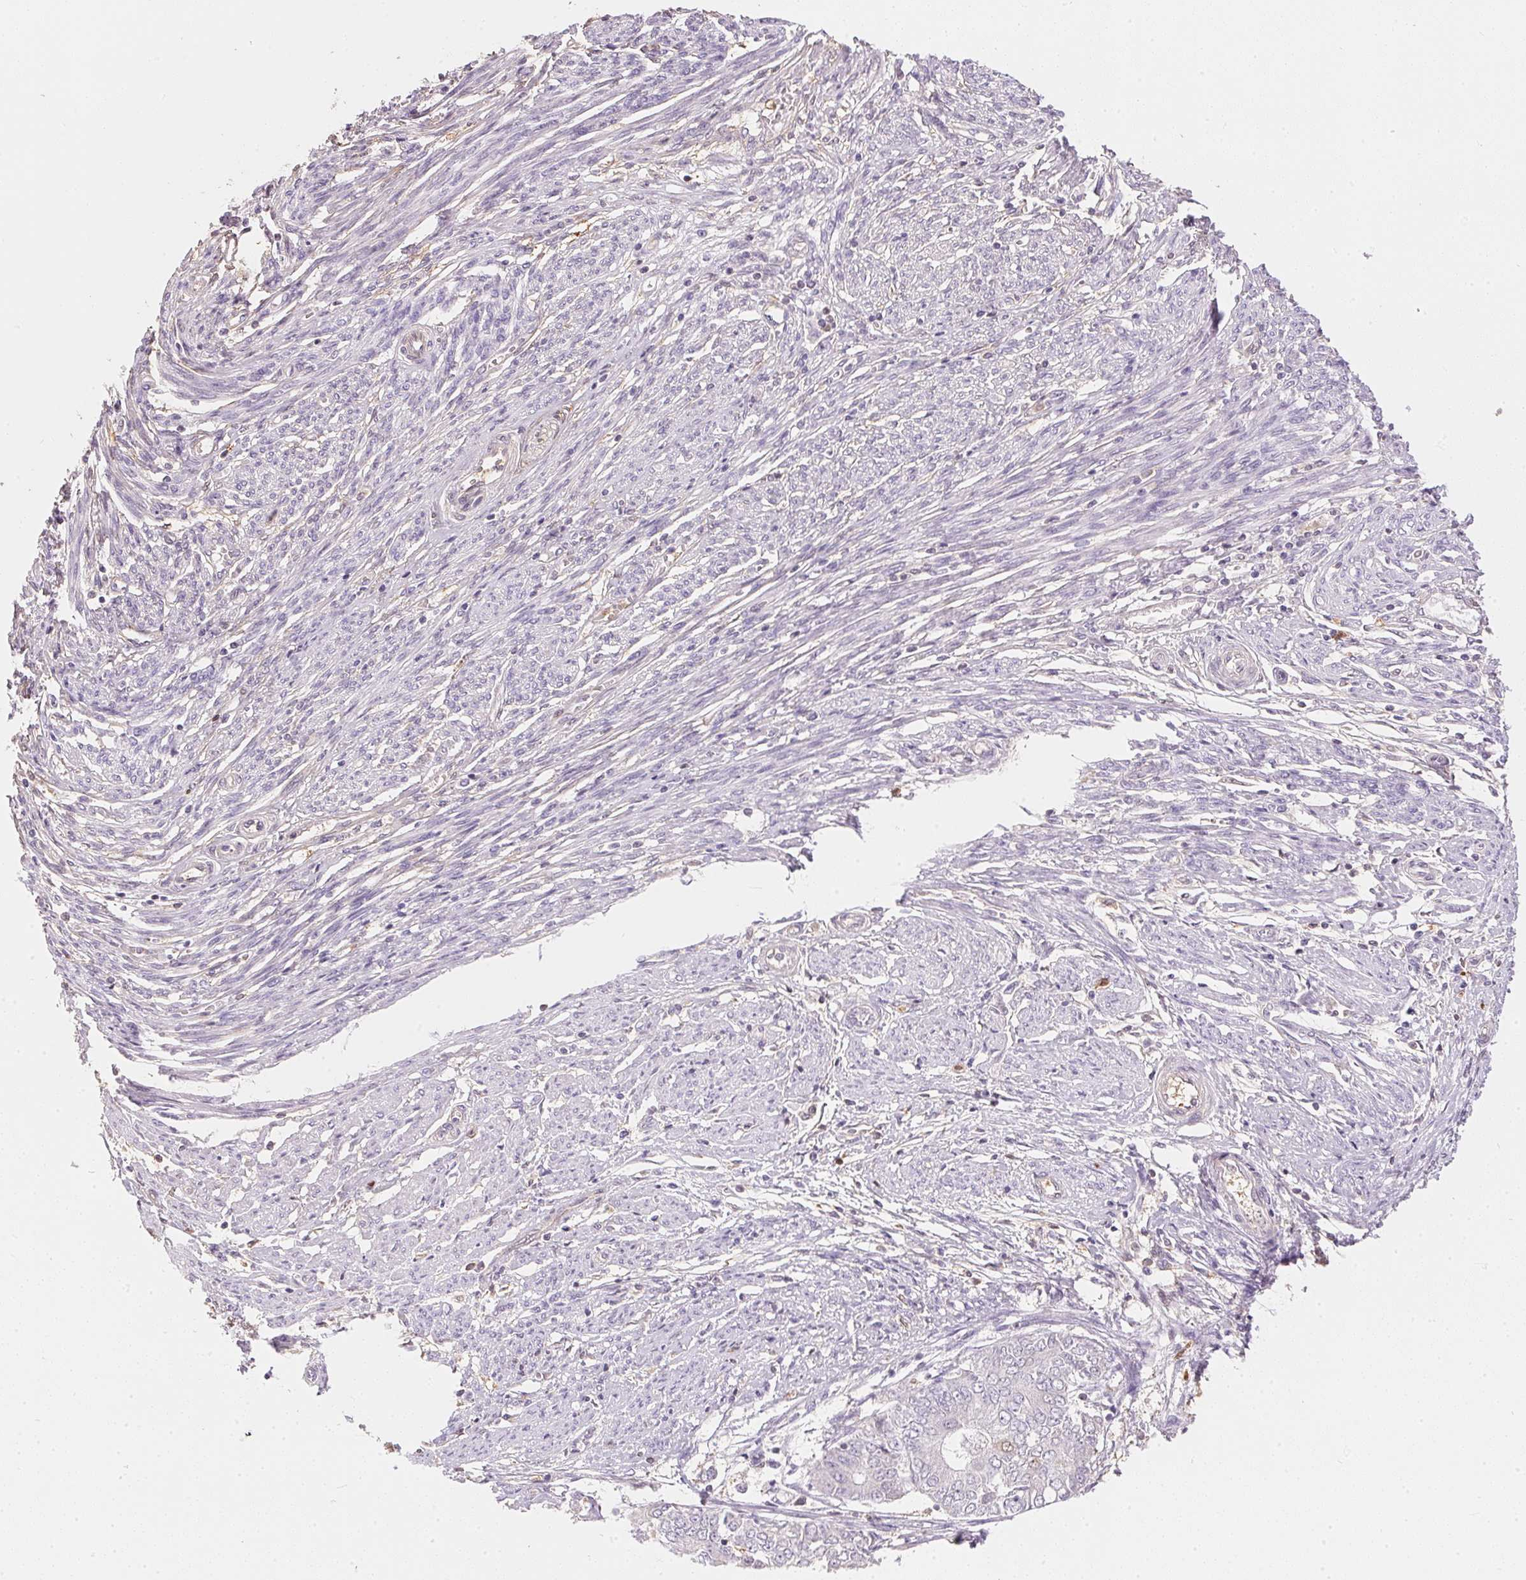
{"staining": {"intensity": "negative", "quantity": "none", "location": "none"}, "tissue": "endometrial cancer", "cell_type": "Tumor cells", "image_type": "cancer", "snomed": [{"axis": "morphology", "description": "Adenocarcinoma, NOS"}, {"axis": "topography", "description": "Endometrium"}], "caption": "This is an IHC photomicrograph of endometrial cancer. There is no staining in tumor cells.", "gene": "S100A3", "patient": {"sex": "female", "age": 62}}